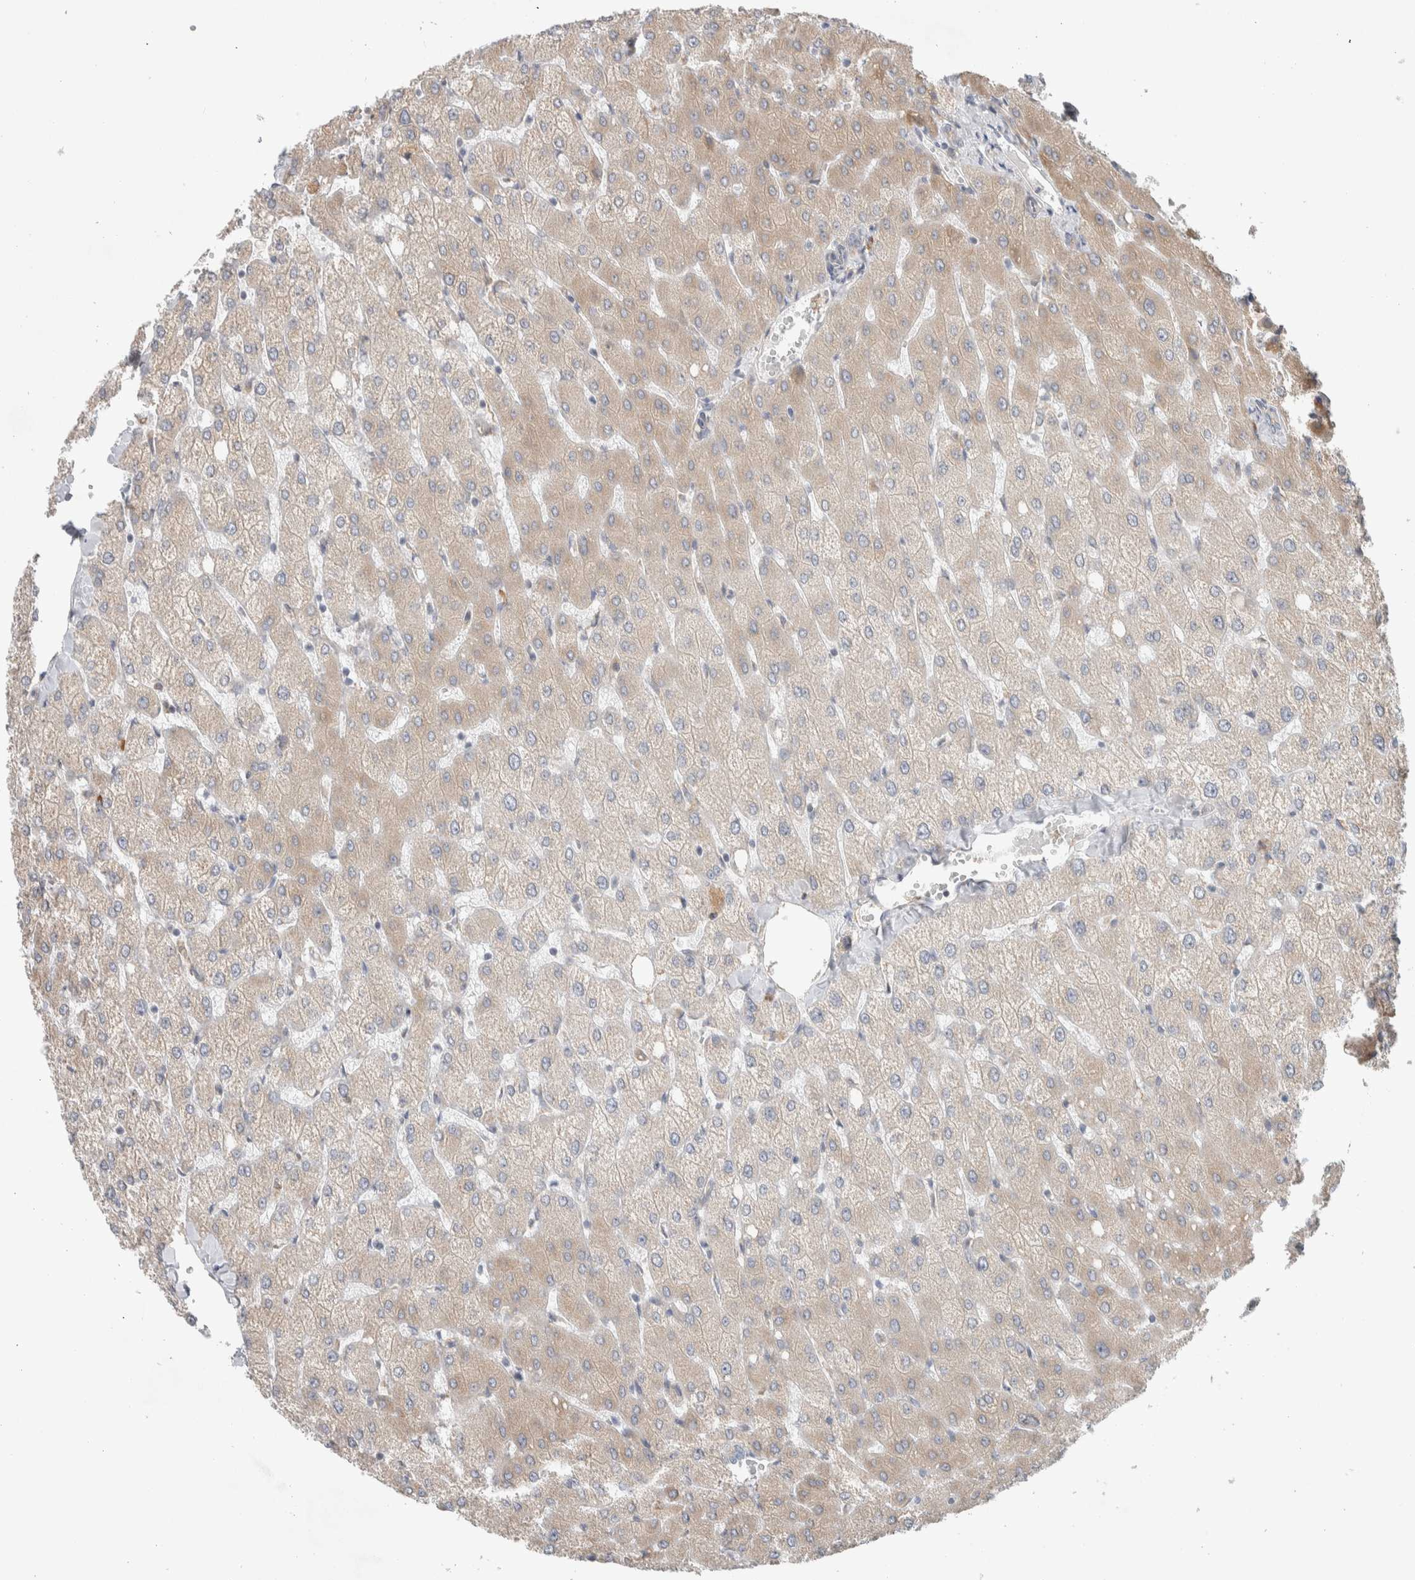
{"staining": {"intensity": "weak", "quantity": "<25%", "location": "cytoplasmic/membranous"}, "tissue": "liver", "cell_type": "Cholangiocytes", "image_type": "normal", "snomed": [{"axis": "morphology", "description": "Normal tissue, NOS"}, {"axis": "topography", "description": "Liver"}], "caption": "The micrograph shows no staining of cholangiocytes in unremarkable liver. (Brightfield microscopy of DAB (3,3'-diaminobenzidine) IHC at high magnification).", "gene": "ADCY8", "patient": {"sex": "female", "age": 54}}